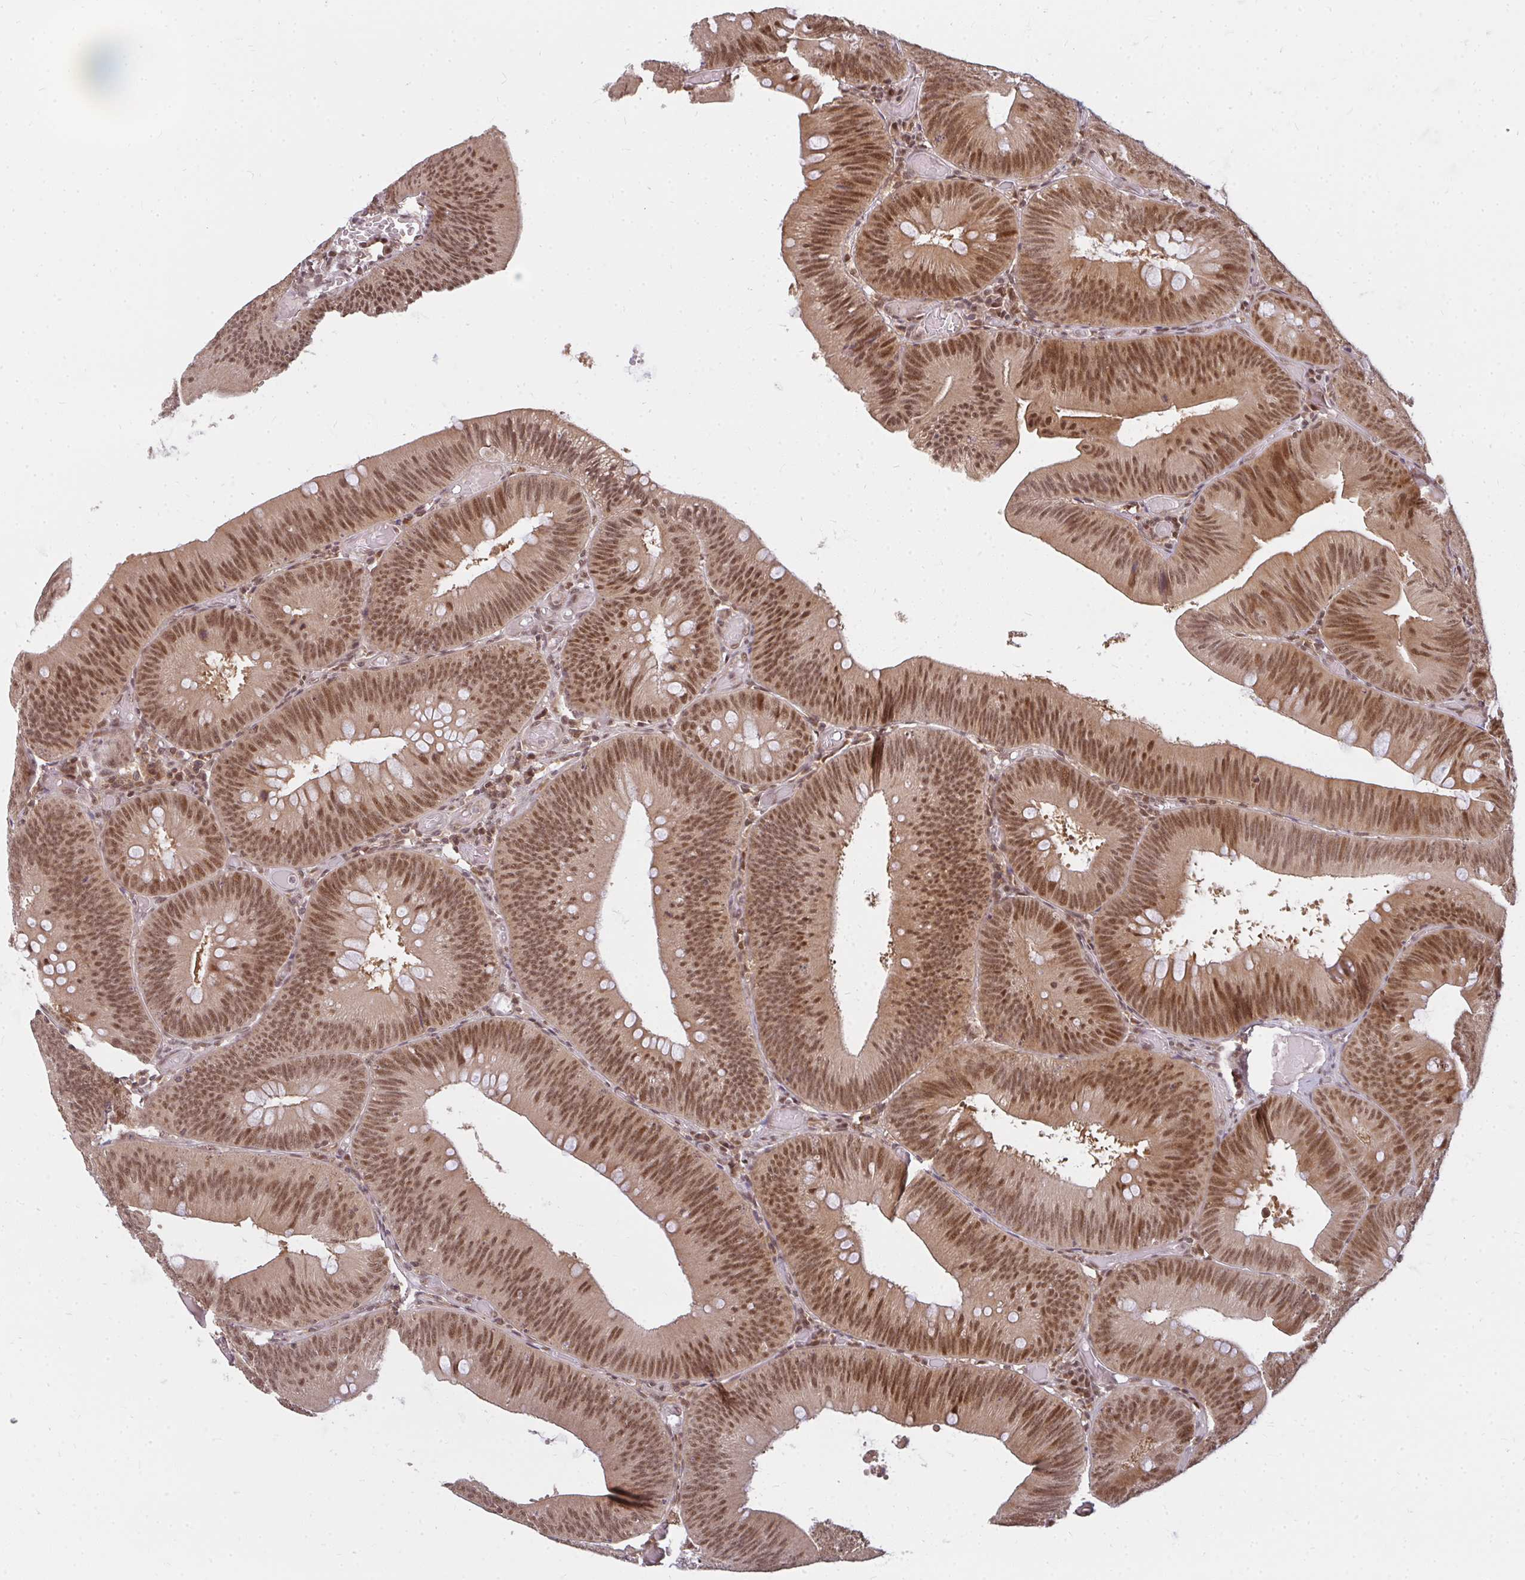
{"staining": {"intensity": "moderate", "quantity": ">75%", "location": "nuclear"}, "tissue": "colorectal cancer", "cell_type": "Tumor cells", "image_type": "cancer", "snomed": [{"axis": "morphology", "description": "Adenocarcinoma, NOS"}, {"axis": "topography", "description": "Colon"}], "caption": "Human colorectal cancer (adenocarcinoma) stained with a protein marker exhibits moderate staining in tumor cells.", "gene": "GTF3C6", "patient": {"sex": "male", "age": 84}}